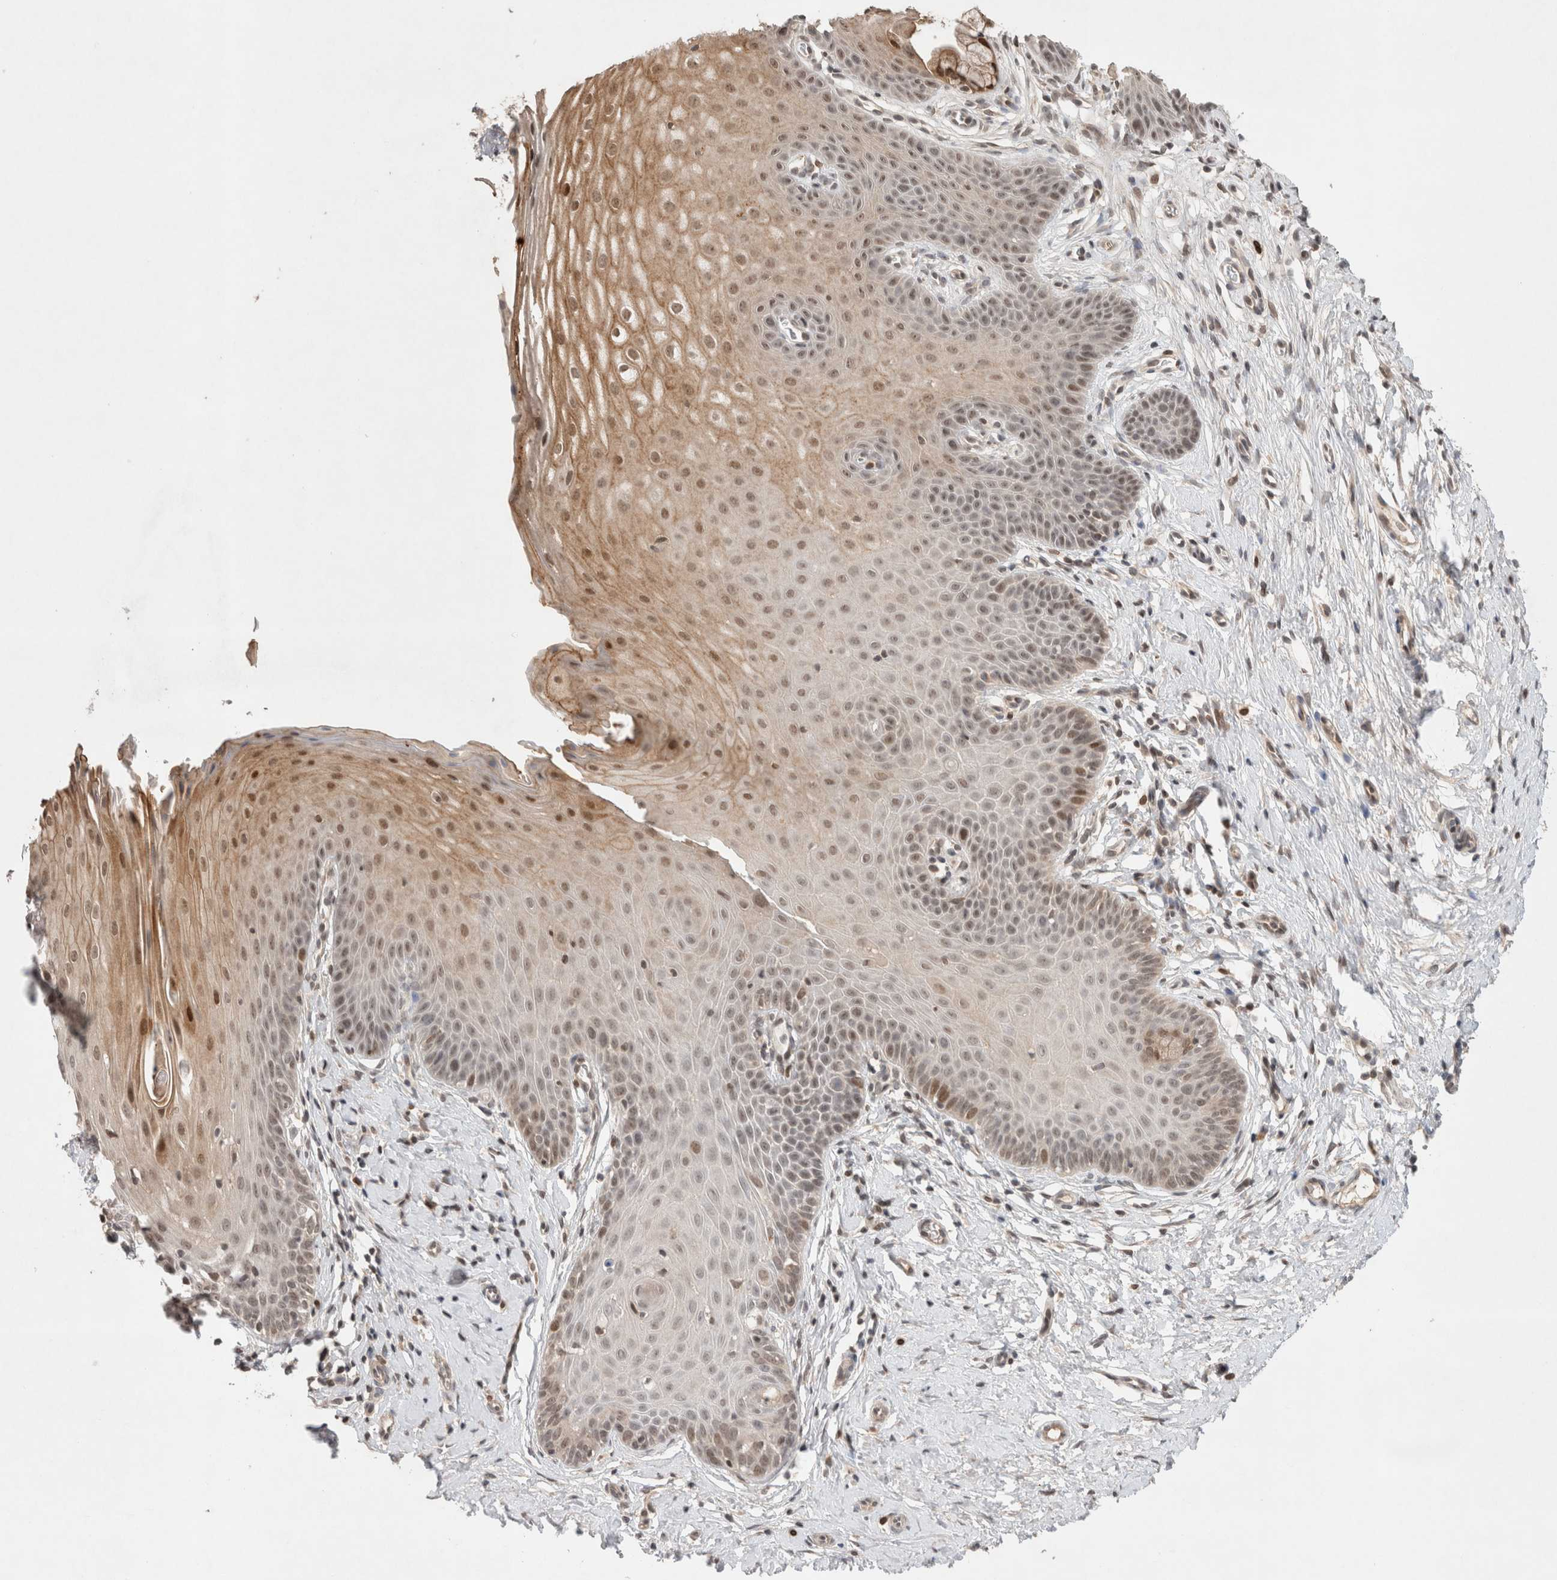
{"staining": {"intensity": "weak", "quantity": ">75%", "location": "cytoplasmic/membranous,nuclear"}, "tissue": "cervix", "cell_type": "Glandular cells", "image_type": "normal", "snomed": [{"axis": "morphology", "description": "Normal tissue, NOS"}, {"axis": "topography", "description": "Cervix"}], "caption": "This histopathology image demonstrates immunohistochemistry (IHC) staining of benign human cervix, with low weak cytoplasmic/membranous,nuclear expression in approximately >75% of glandular cells.", "gene": "SYDE2", "patient": {"sex": "female", "age": 36}}